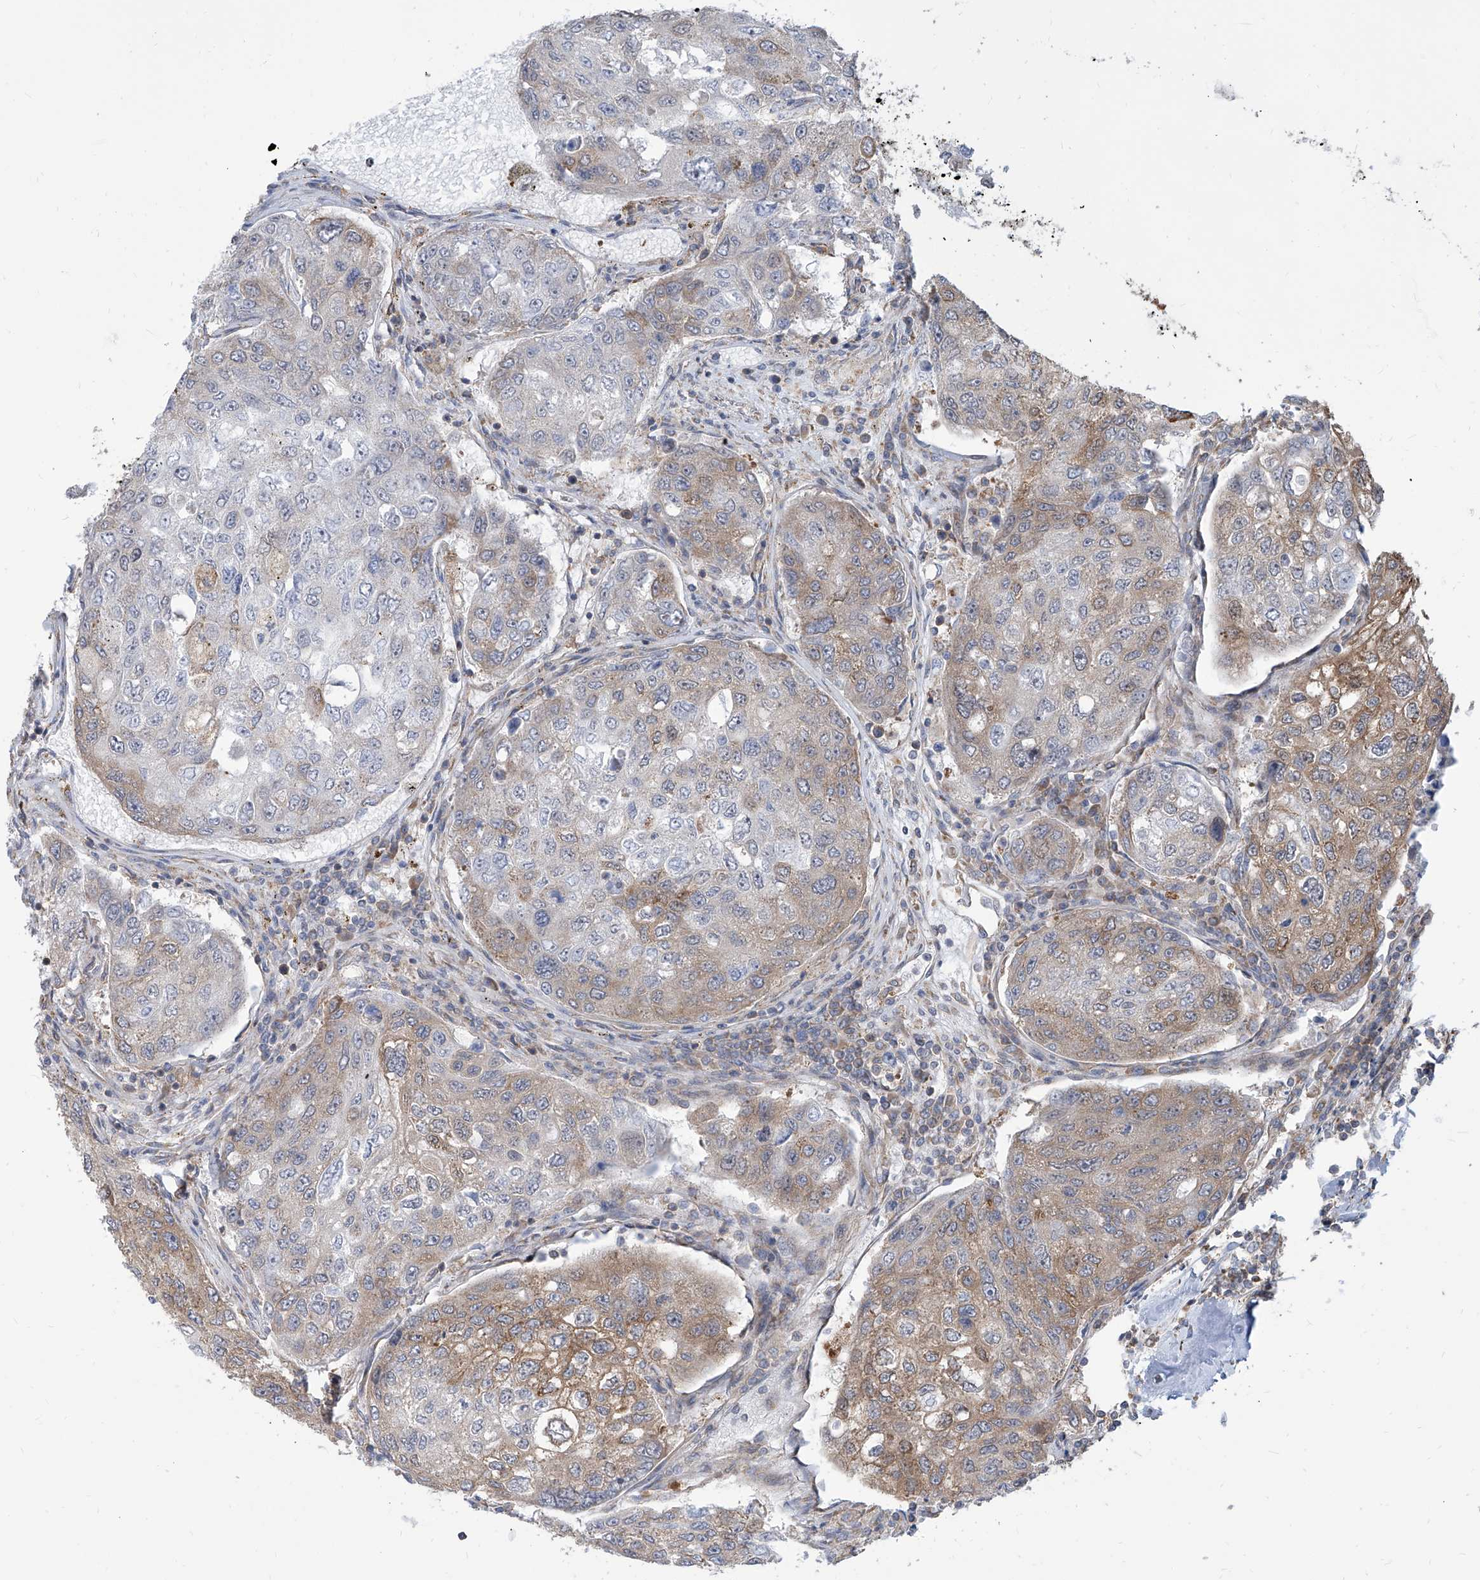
{"staining": {"intensity": "moderate", "quantity": "<25%", "location": "cytoplasmic/membranous"}, "tissue": "urothelial cancer", "cell_type": "Tumor cells", "image_type": "cancer", "snomed": [{"axis": "morphology", "description": "Urothelial carcinoma, High grade"}, {"axis": "topography", "description": "Lymph node"}, {"axis": "topography", "description": "Urinary bladder"}], "caption": "Human urothelial cancer stained with a protein marker reveals moderate staining in tumor cells.", "gene": "FAM83B", "patient": {"sex": "male", "age": 51}}